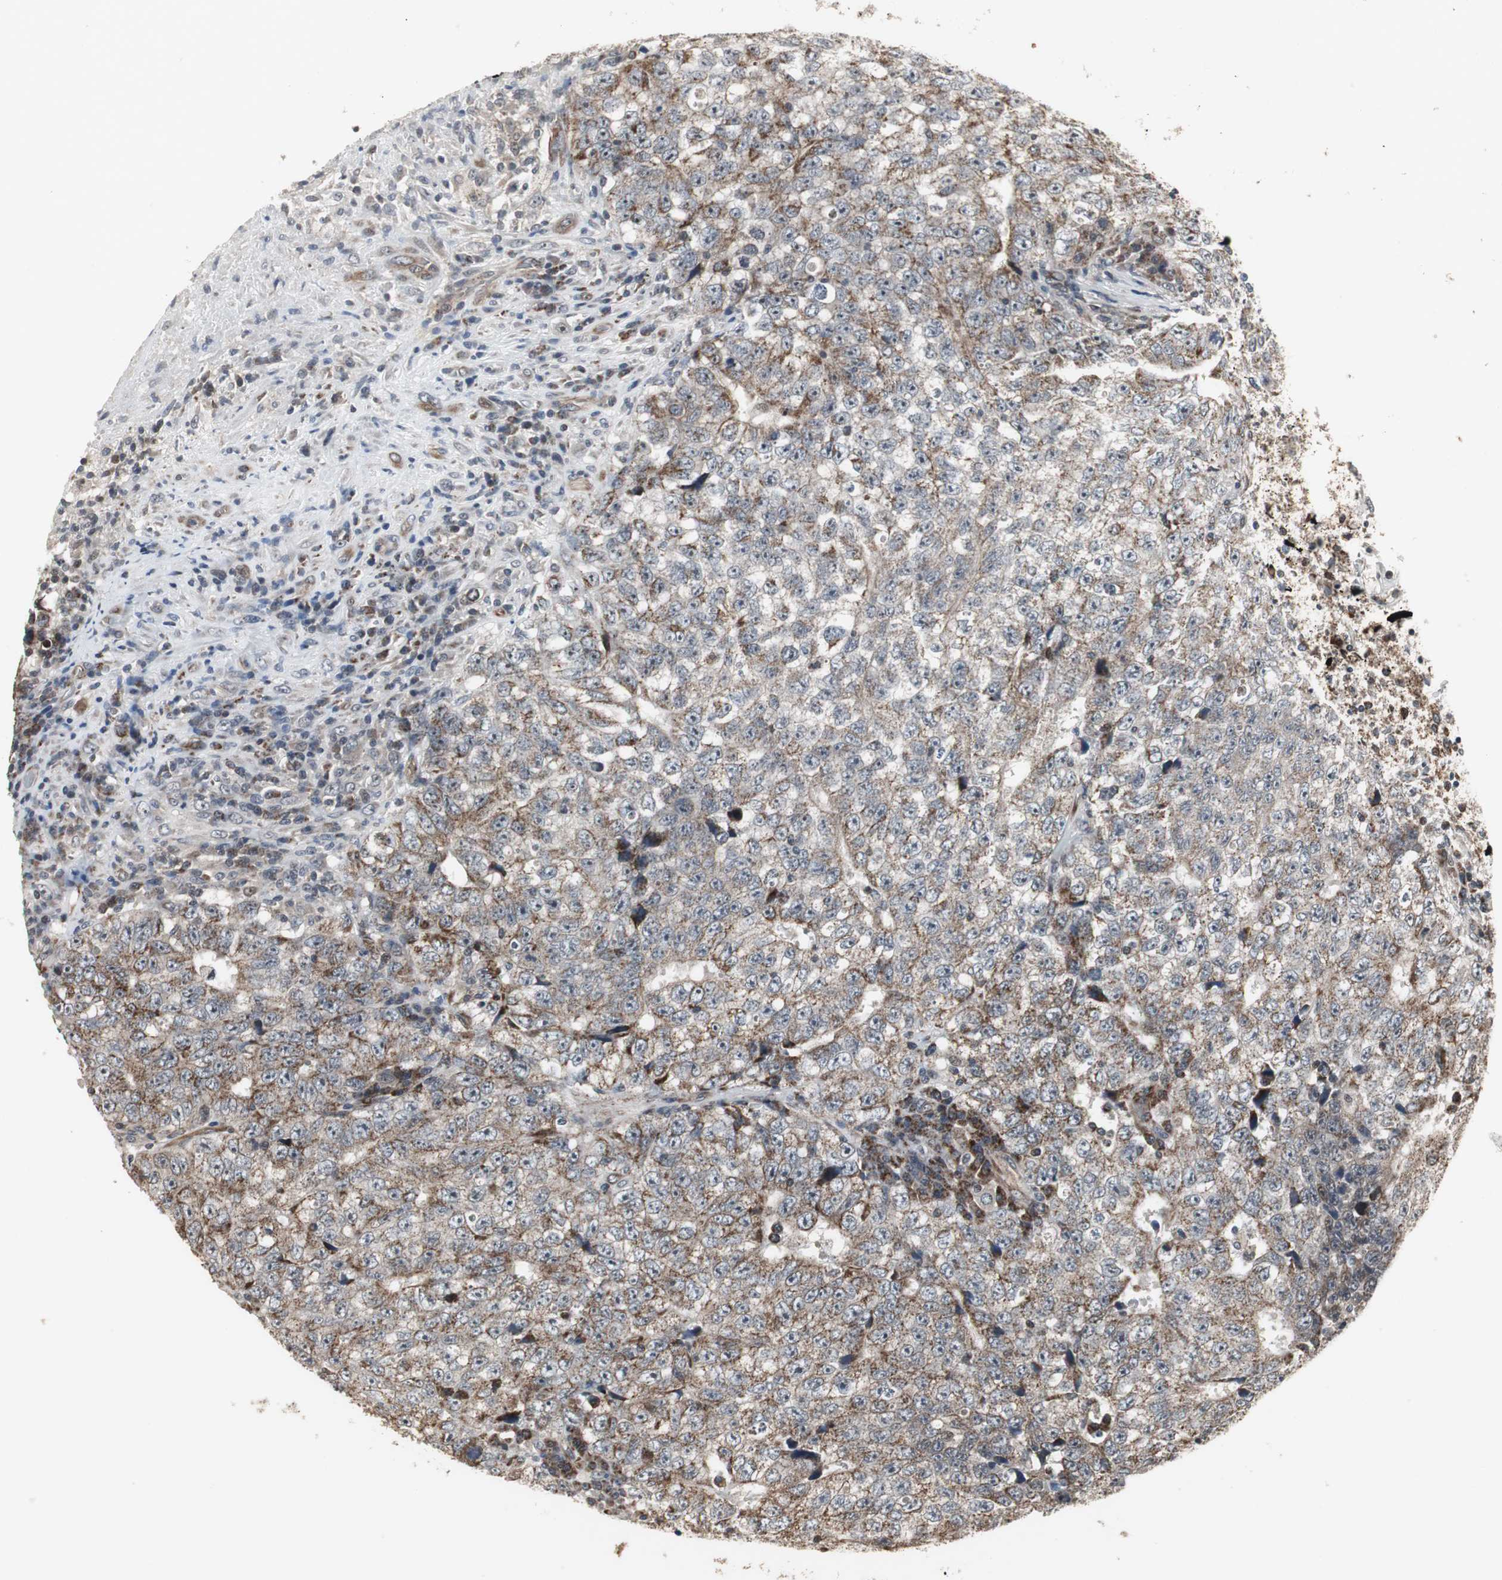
{"staining": {"intensity": "moderate", "quantity": ">75%", "location": "cytoplasmic/membranous"}, "tissue": "testis cancer", "cell_type": "Tumor cells", "image_type": "cancer", "snomed": [{"axis": "morphology", "description": "Necrosis, NOS"}, {"axis": "morphology", "description": "Carcinoma, Embryonal, NOS"}, {"axis": "topography", "description": "Testis"}], "caption": "High-magnification brightfield microscopy of testis cancer stained with DAB (brown) and counterstained with hematoxylin (blue). tumor cells exhibit moderate cytoplasmic/membranous staining is identified in approximately>75% of cells.", "gene": "MRPL40", "patient": {"sex": "male", "age": 19}}